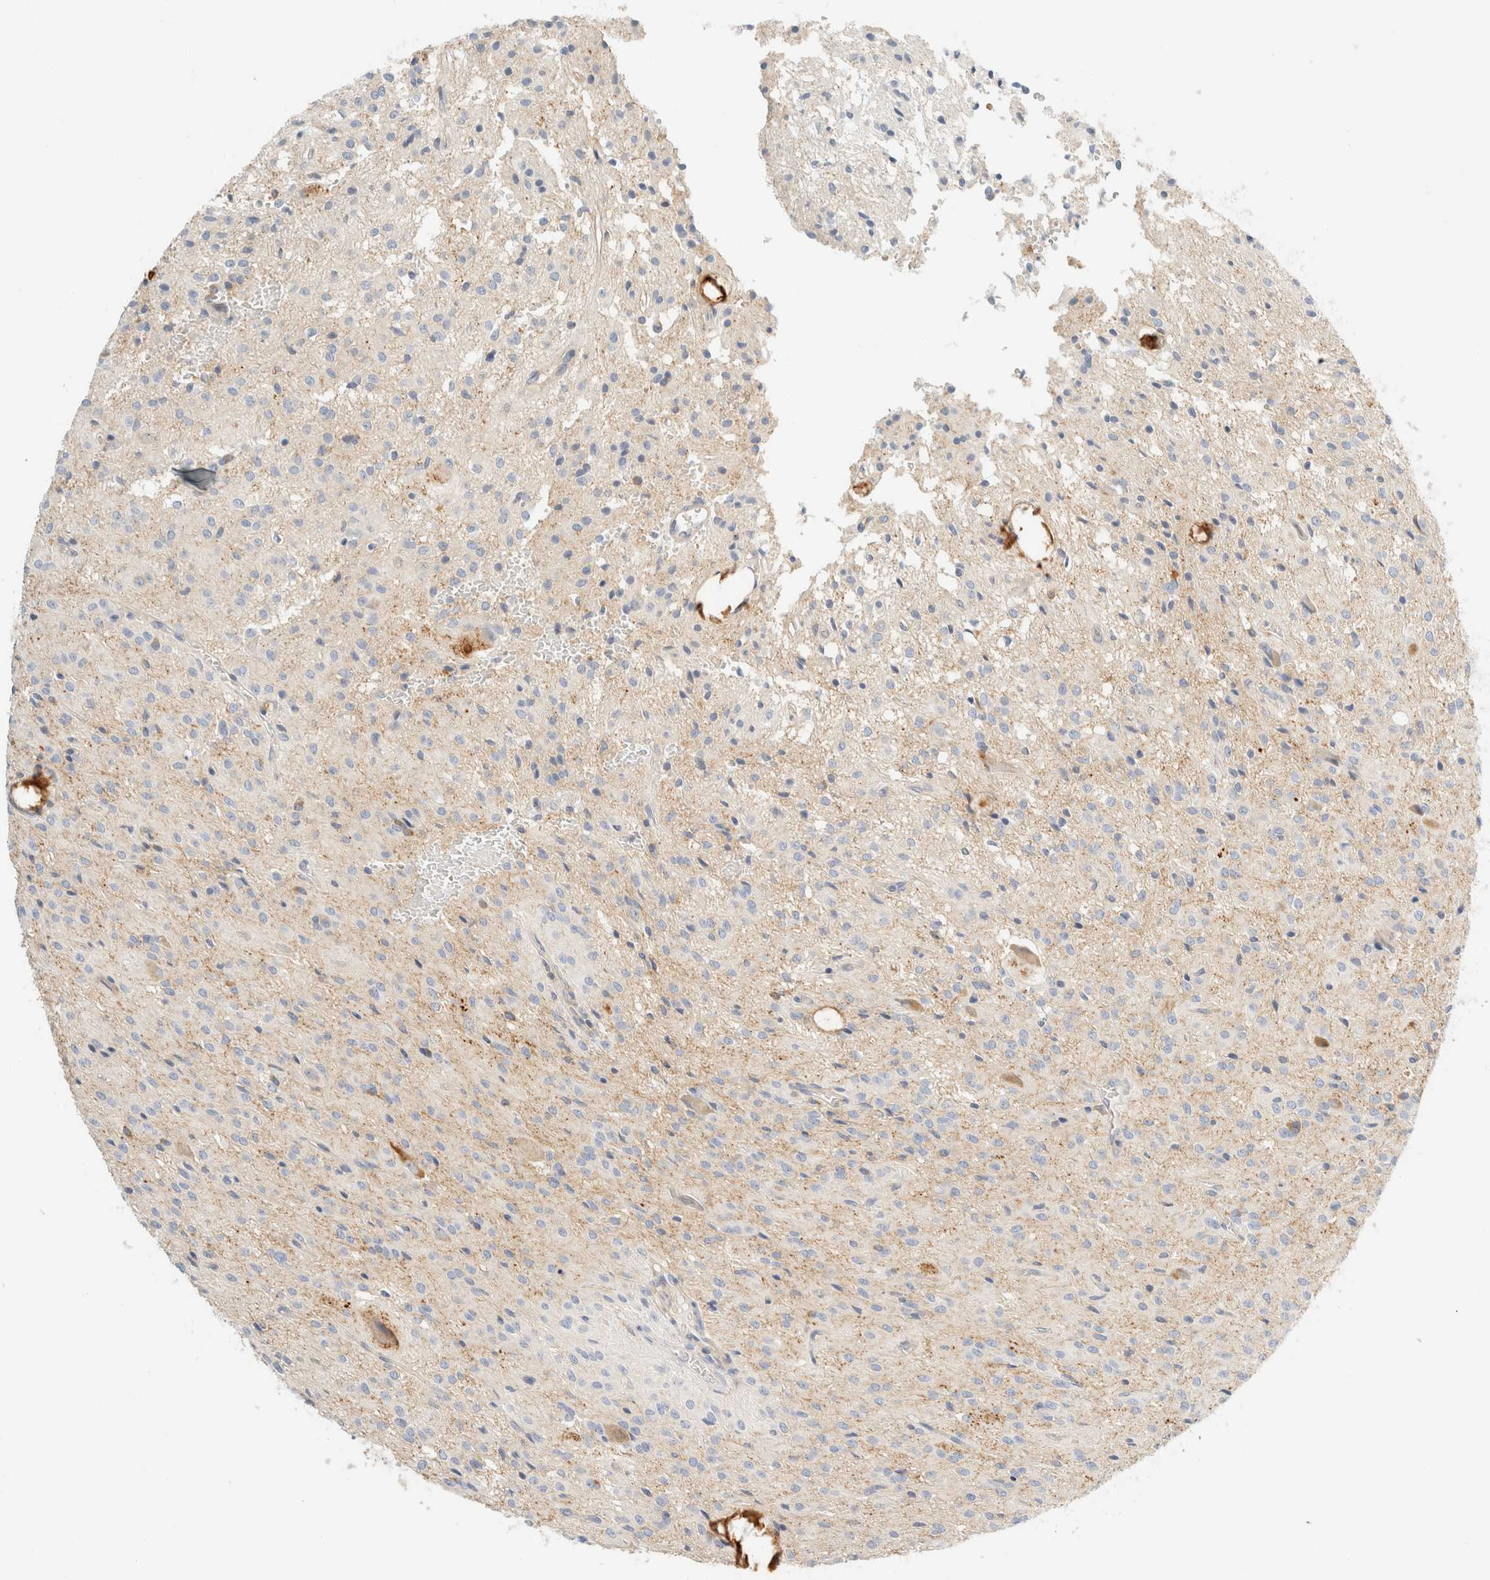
{"staining": {"intensity": "negative", "quantity": "none", "location": "none"}, "tissue": "glioma", "cell_type": "Tumor cells", "image_type": "cancer", "snomed": [{"axis": "morphology", "description": "Glioma, malignant, High grade"}, {"axis": "topography", "description": "Brain"}], "caption": "High magnification brightfield microscopy of malignant high-grade glioma stained with DAB (brown) and counterstained with hematoxylin (blue): tumor cells show no significant expression. Brightfield microscopy of IHC stained with DAB (3,3'-diaminobenzidine) (brown) and hematoxylin (blue), captured at high magnification.", "gene": "SH3GLB2", "patient": {"sex": "female", "age": 59}}